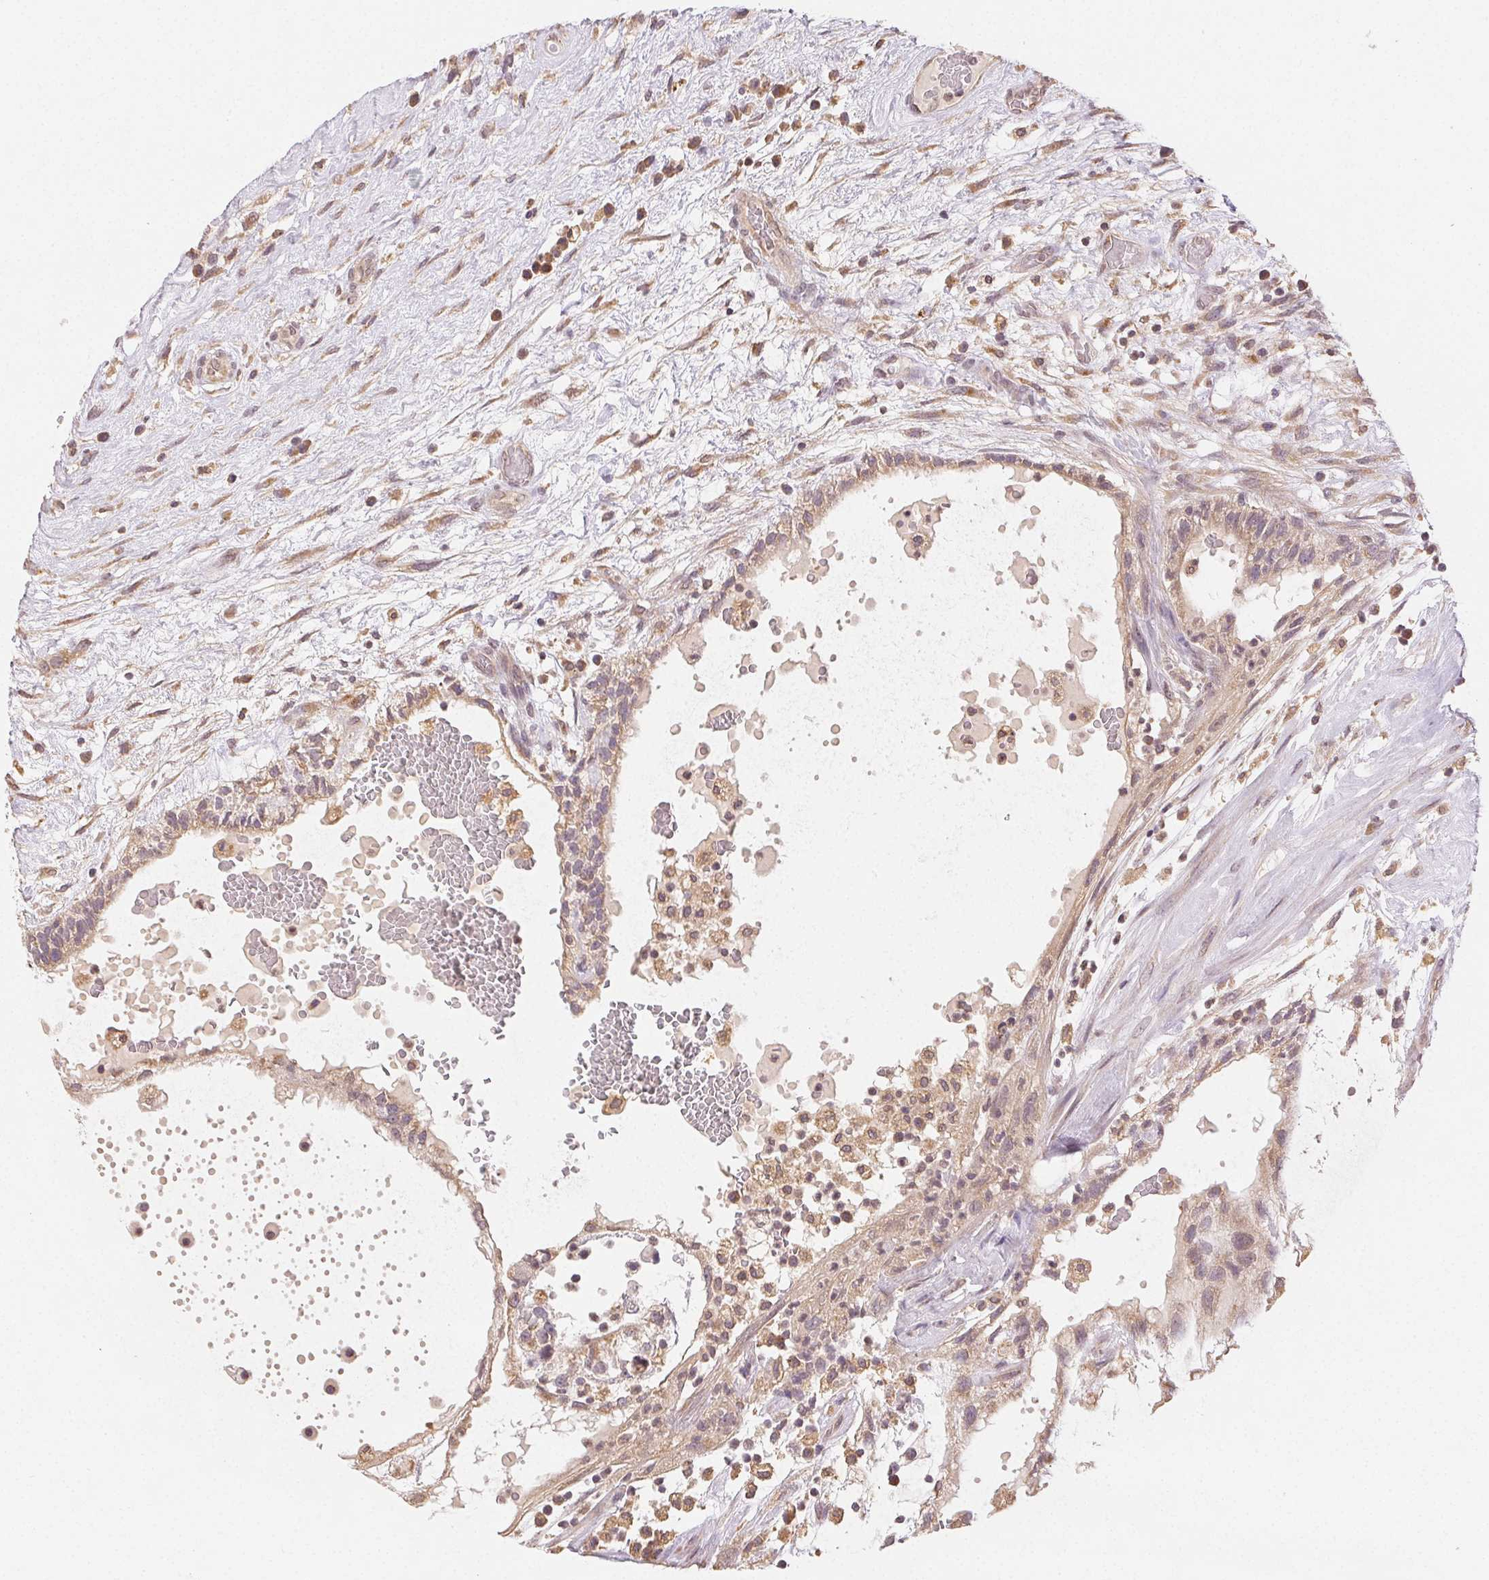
{"staining": {"intensity": "weak", "quantity": "25%-75%", "location": "cytoplasmic/membranous"}, "tissue": "testis cancer", "cell_type": "Tumor cells", "image_type": "cancer", "snomed": [{"axis": "morphology", "description": "Normal tissue, NOS"}, {"axis": "morphology", "description": "Carcinoma, Embryonal, NOS"}, {"axis": "topography", "description": "Testis"}], "caption": "This micrograph displays IHC staining of human testis cancer (embryonal carcinoma), with low weak cytoplasmic/membranous staining in about 25%-75% of tumor cells.", "gene": "SEZ6L2", "patient": {"sex": "male", "age": 32}}